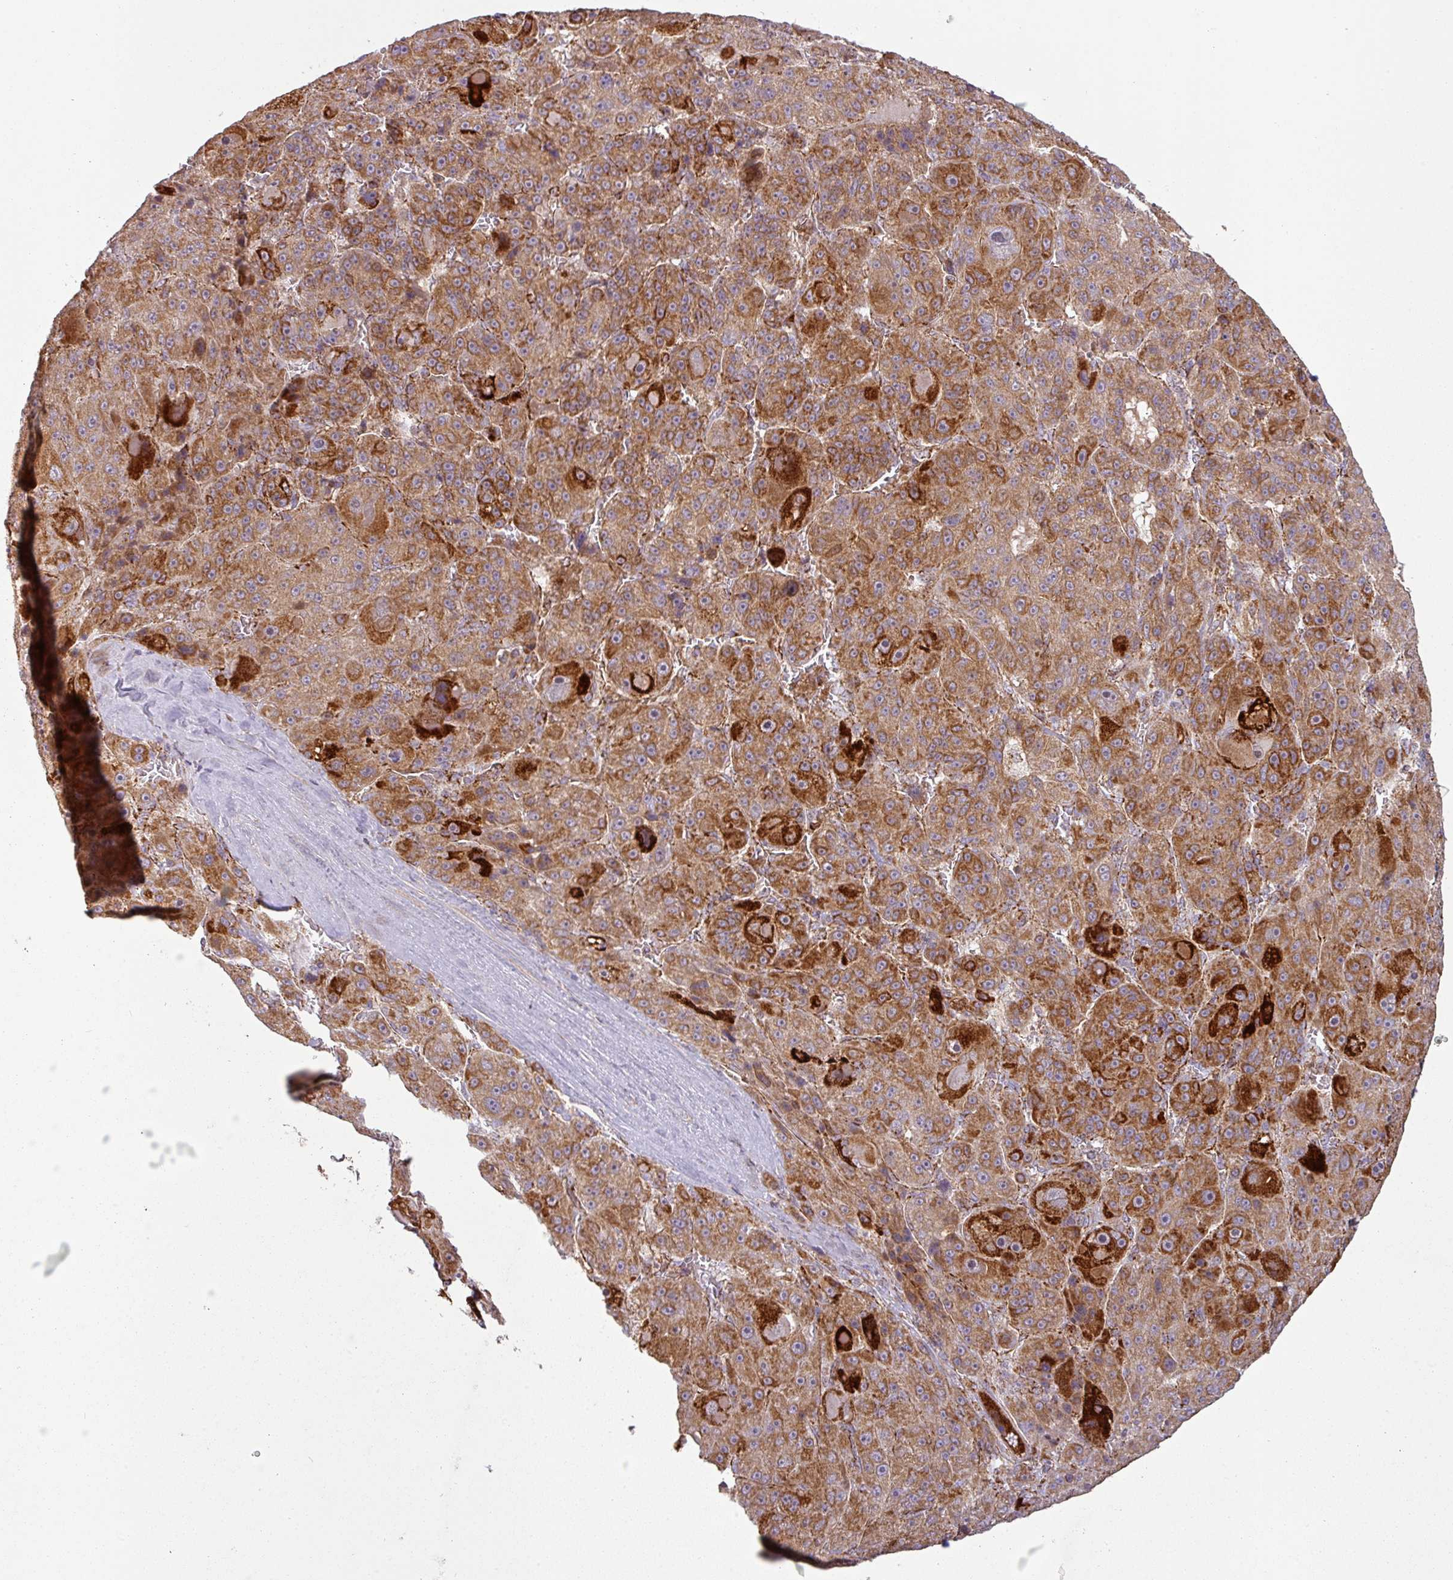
{"staining": {"intensity": "strong", "quantity": ">75%", "location": "cytoplasmic/membranous"}, "tissue": "liver cancer", "cell_type": "Tumor cells", "image_type": "cancer", "snomed": [{"axis": "morphology", "description": "Carcinoma, Hepatocellular, NOS"}, {"axis": "topography", "description": "Liver"}], "caption": "The micrograph demonstrates staining of hepatocellular carcinoma (liver), revealing strong cytoplasmic/membranous protein staining (brown color) within tumor cells.", "gene": "GPD2", "patient": {"sex": "male", "age": 76}}